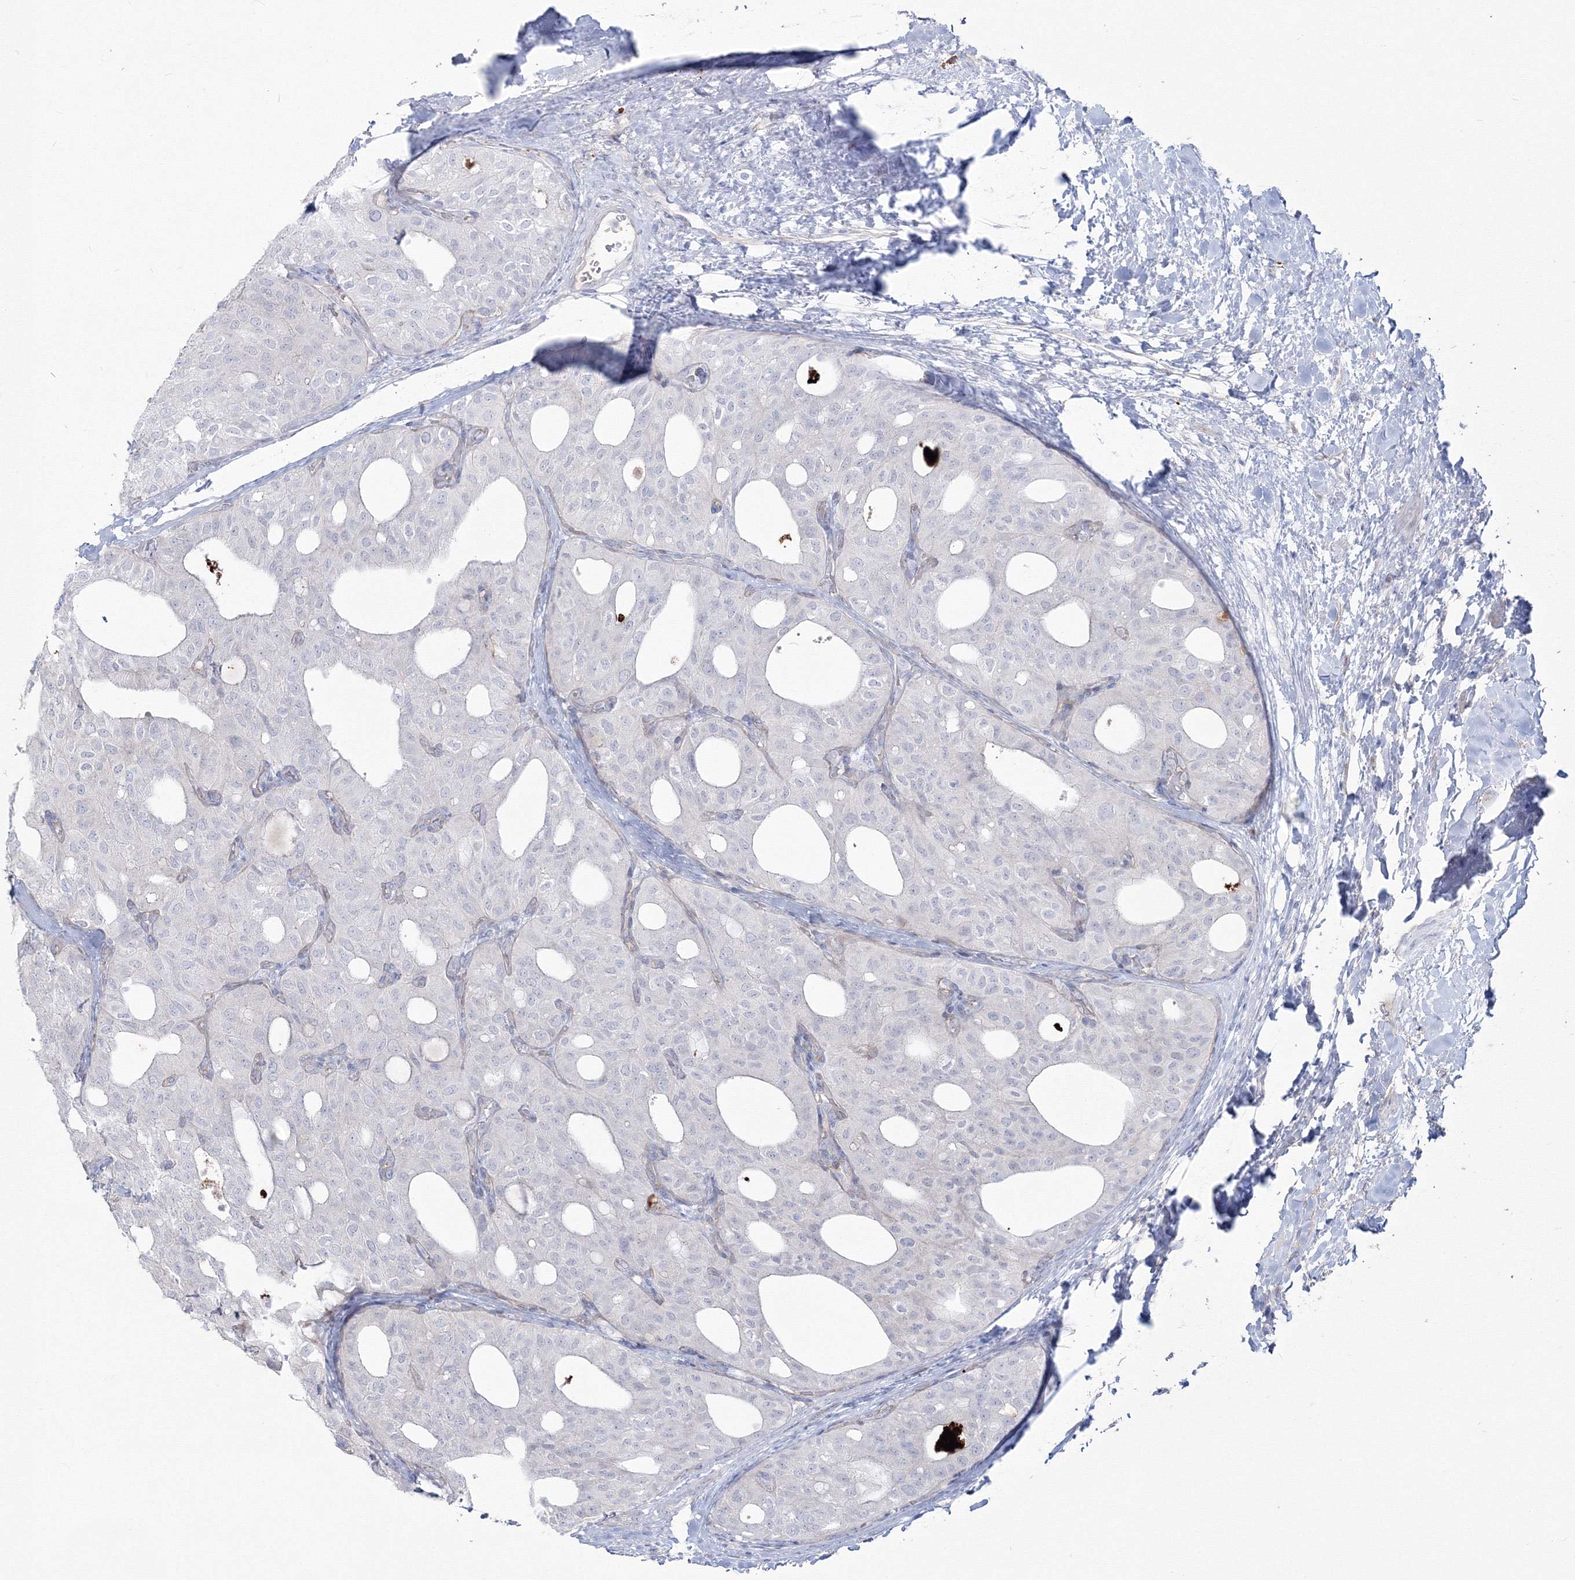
{"staining": {"intensity": "negative", "quantity": "none", "location": "none"}, "tissue": "thyroid cancer", "cell_type": "Tumor cells", "image_type": "cancer", "snomed": [{"axis": "morphology", "description": "Follicular adenoma carcinoma, NOS"}, {"axis": "topography", "description": "Thyroid gland"}], "caption": "Histopathology image shows no significant protein staining in tumor cells of thyroid cancer.", "gene": "HYAL2", "patient": {"sex": "male", "age": 75}}